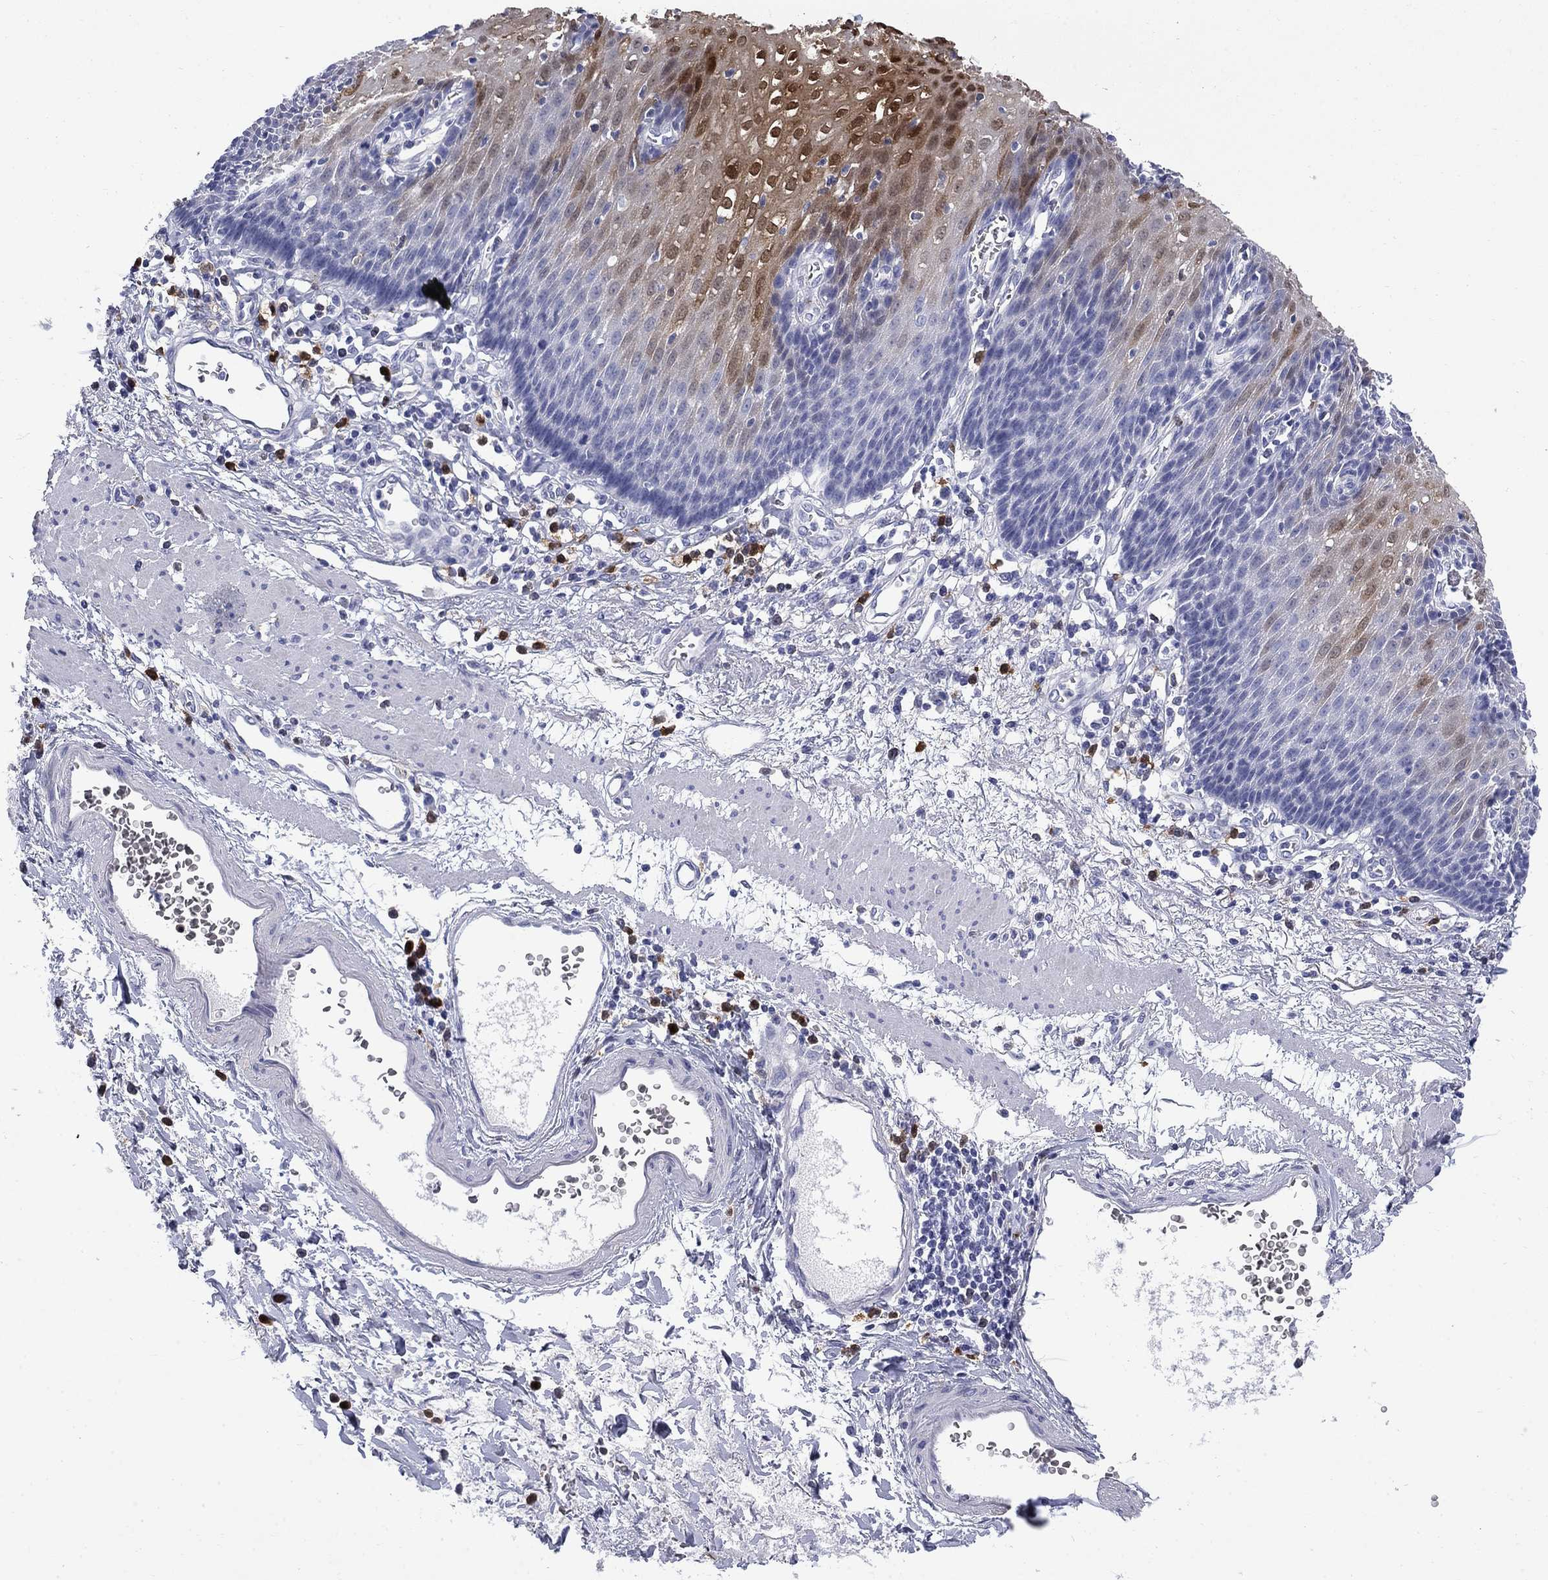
{"staining": {"intensity": "strong", "quantity": "25%-75%", "location": "cytoplasmic/membranous,nuclear"}, "tissue": "esophagus", "cell_type": "Squamous epithelial cells", "image_type": "normal", "snomed": [{"axis": "morphology", "description": "Normal tissue, NOS"}, {"axis": "topography", "description": "Esophagus"}], "caption": "There is high levels of strong cytoplasmic/membranous,nuclear expression in squamous epithelial cells of benign esophagus, as demonstrated by immunohistochemical staining (brown color).", "gene": "SERPINB2", "patient": {"sex": "male", "age": 57}}